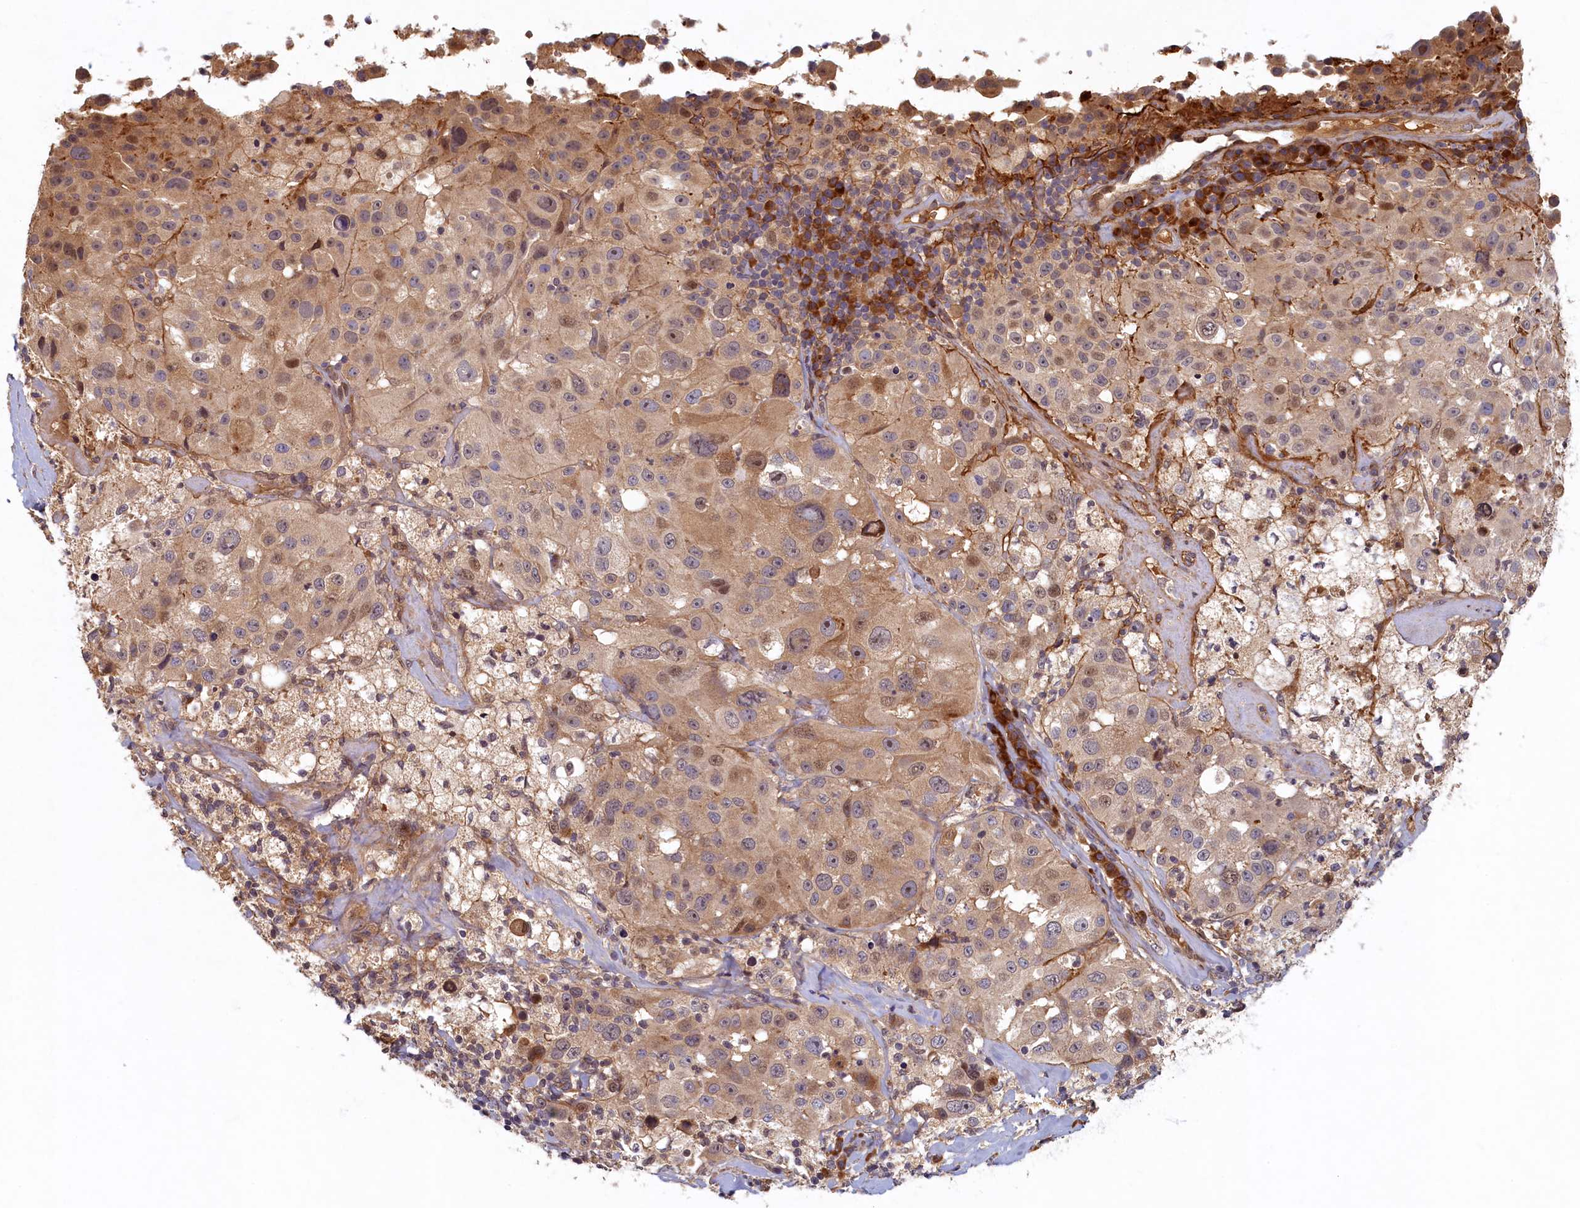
{"staining": {"intensity": "weak", "quantity": "25%-75%", "location": "cytoplasmic/membranous,nuclear"}, "tissue": "melanoma", "cell_type": "Tumor cells", "image_type": "cancer", "snomed": [{"axis": "morphology", "description": "Malignant melanoma, Metastatic site"}, {"axis": "topography", "description": "Lymph node"}], "caption": "Immunohistochemistry (IHC) histopathology image of neoplastic tissue: malignant melanoma (metastatic site) stained using immunohistochemistry (IHC) demonstrates low levels of weak protein expression localized specifically in the cytoplasmic/membranous and nuclear of tumor cells, appearing as a cytoplasmic/membranous and nuclear brown color.", "gene": "LCMT2", "patient": {"sex": "male", "age": 62}}